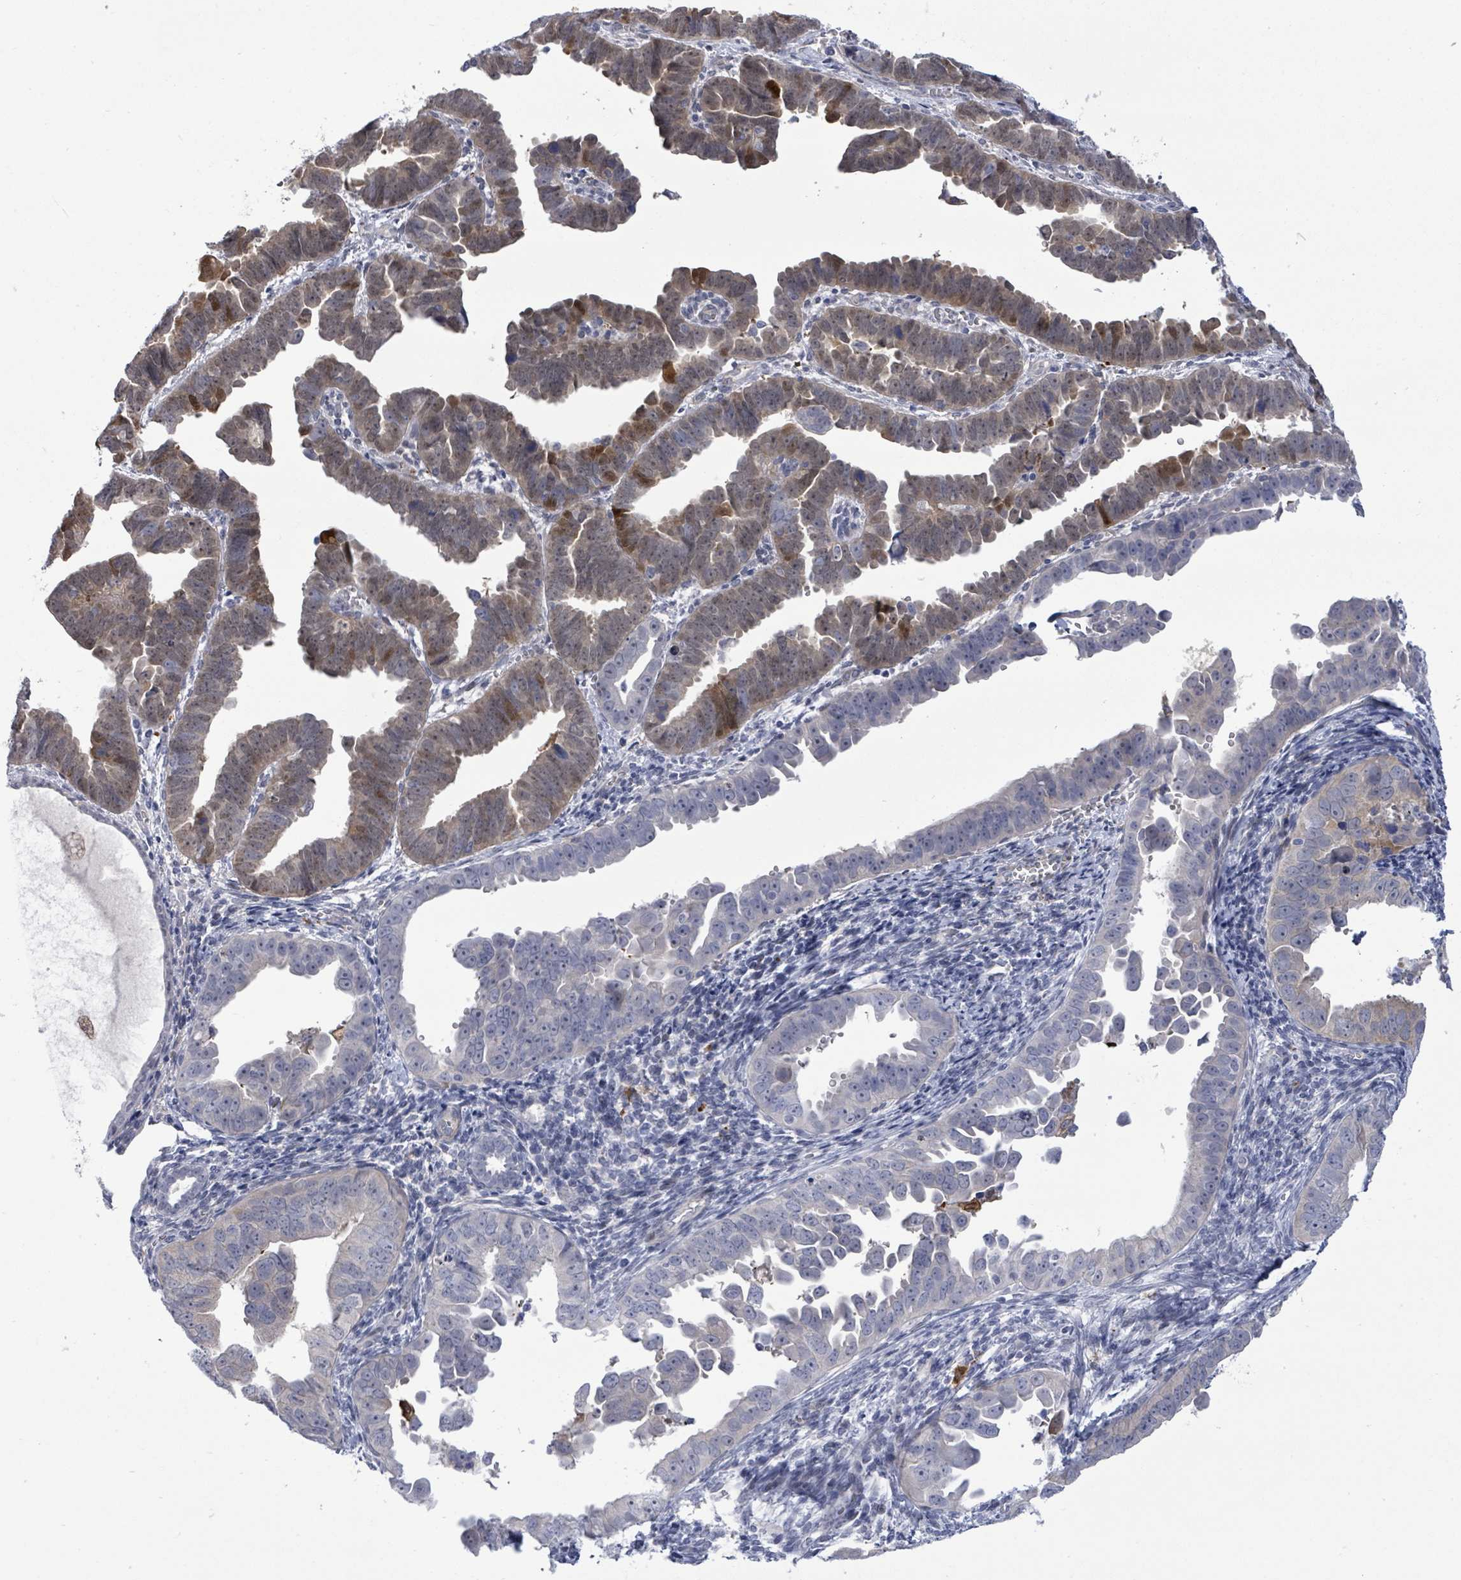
{"staining": {"intensity": "moderate", "quantity": "25%-75%", "location": "cytoplasmic/membranous"}, "tissue": "endometrial cancer", "cell_type": "Tumor cells", "image_type": "cancer", "snomed": [{"axis": "morphology", "description": "Adenocarcinoma, NOS"}, {"axis": "topography", "description": "Endometrium"}], "caption": "An immunohistochemistry (IHC) micrograph of neoplastic tissue is shown. Protein staining in brown highlights moderate cytoplasmic/membranous positivity in endometrial cancer (adenocarcinoma) within tumor cells.", "gene": "CT45A5", "patient": {"sex": "female", "age": 75}}